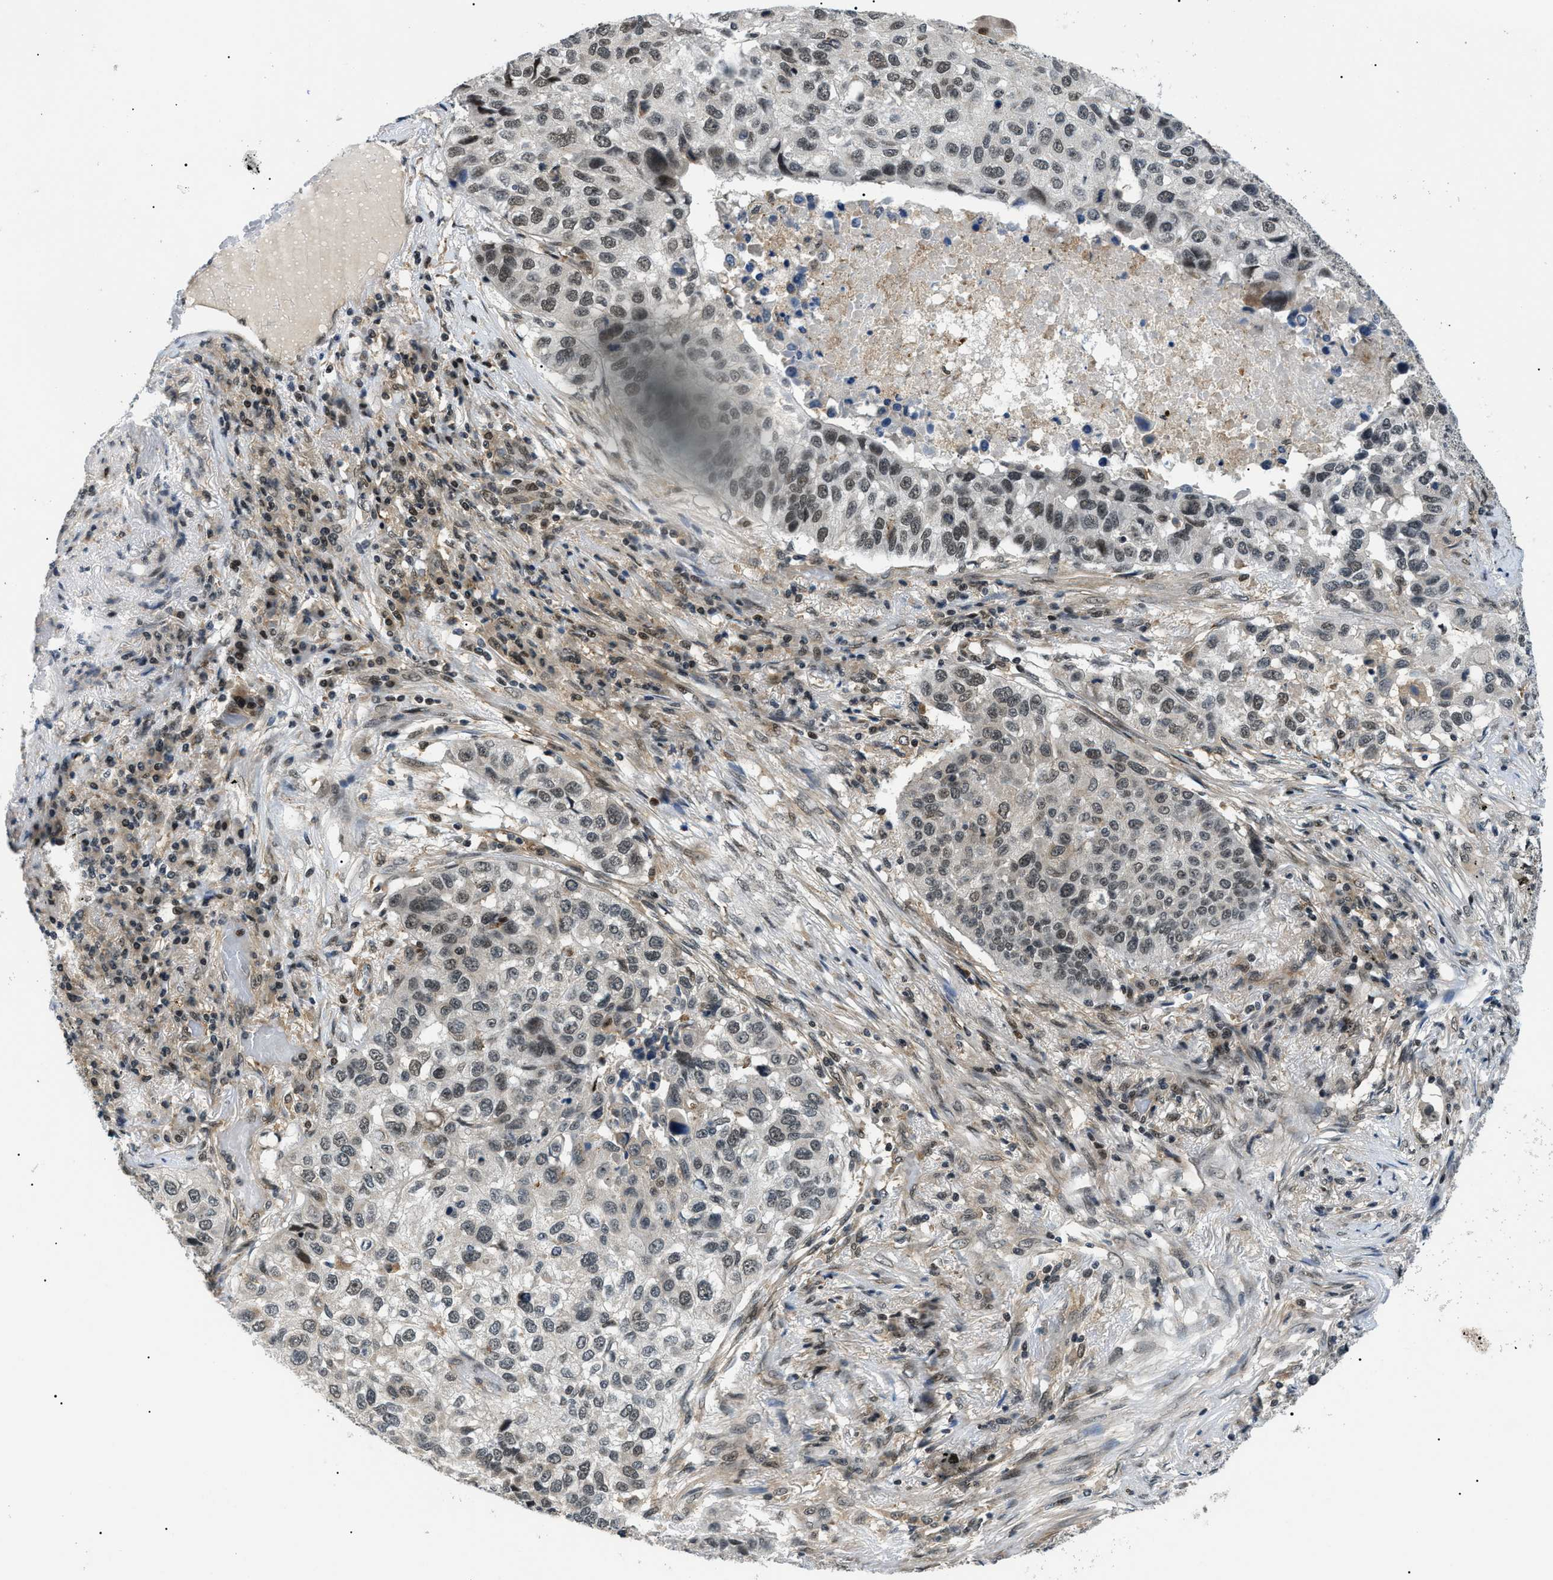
{"staining": {"intensity": "weak", "quantity": "25%-75%", "location": "cytoplasmic/membranous,nuclear"}, "tissue": "lung cancer", "cell_type": "Tumor cells", "image_type": "cancer", "snomed": [{"axis": "morphology", "description": "Squamous cell carcinoma, NOS"}, {"axis": "topography", "description": "Lung"}], "caption": "The histopathology image reveals a brown stain indicating the presence of a protein in the cytoplasmic/membranous and nuclear of tumor cells in lung squamous cell carcinoma. The protein is shown in brown color, while the nuclei are stained blue.", "gene": "RBM15", "patient": {"sex": "male", "age": 57}}